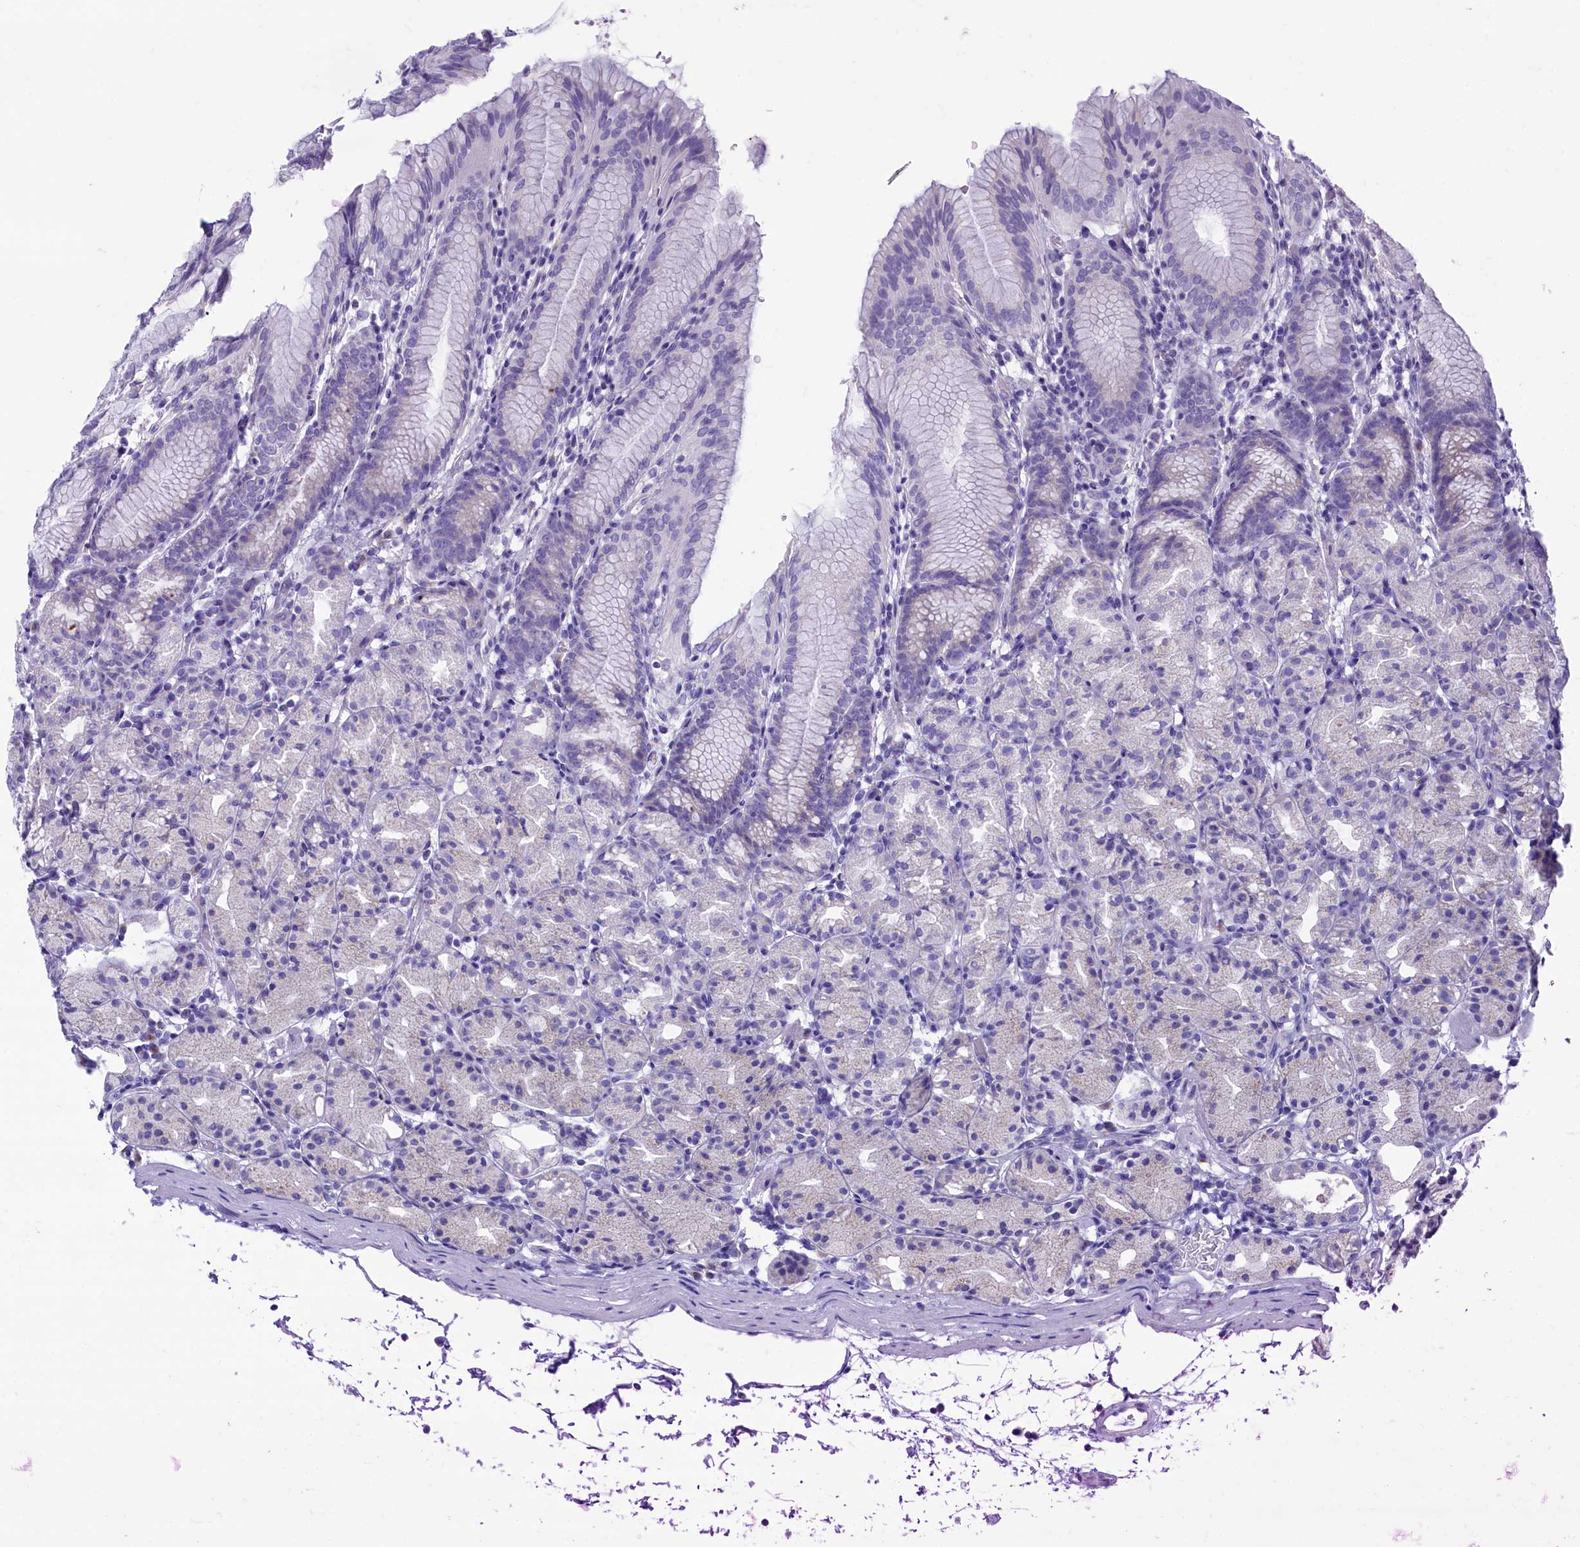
{"staining": {"intensity": "negative", "quantity": "none", "location": "none"}, "tissue": "stomach", "cell_type": "Glandular cells", "image_type": "normal", "snomed": [{"axis": "morphology", "description": "Normal tissue, NOS"}, {"axis": "topography", "description": "Stomach, upper"}], "caption": "An image of stomach stained for a protein exhibits no brown staining in glandular cells.", "gene": "SKA3", "patient": {"sex": "male", "age": 48}}